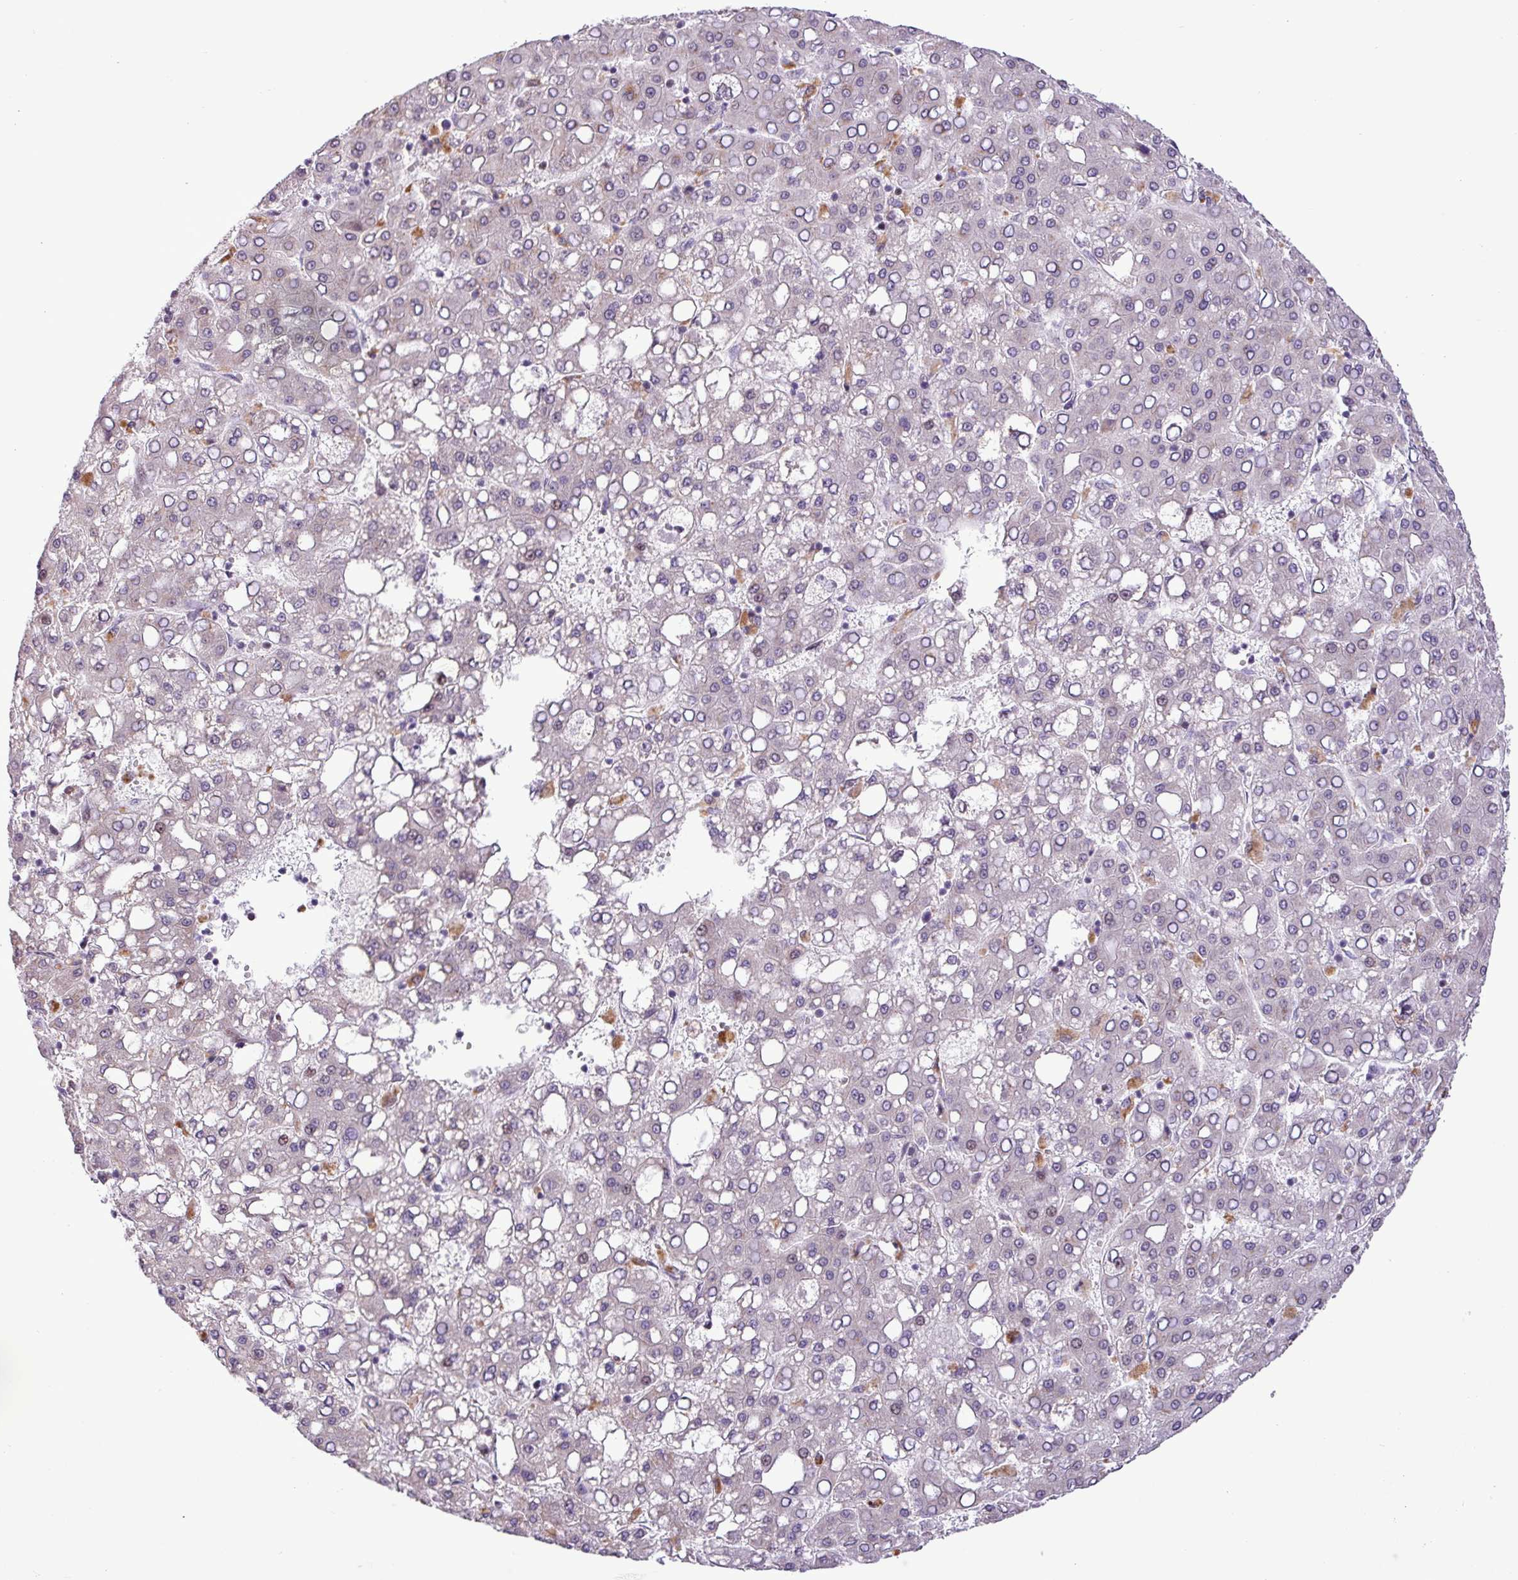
{"staining": {"intensity": "negative", "quantity": "none", "location": "none"}, "tissue": "liver cancer", "cell_type": "Tumor cells", "image_type": "cancer", "snomed": [{"axis": "morphology", "description": "Carcinoma, Hepatocellular, NOS"}, {"axis": "topography", "description": "Liver"}], "caption": "Tumor cells are negative for brown protein staining in liver cancer (hepatocellular carcinoma). (DAB IHC with hematoxylin counter stain).", "gene": "ZNF354A", "patient": {"sex": "male", "age": 65}}